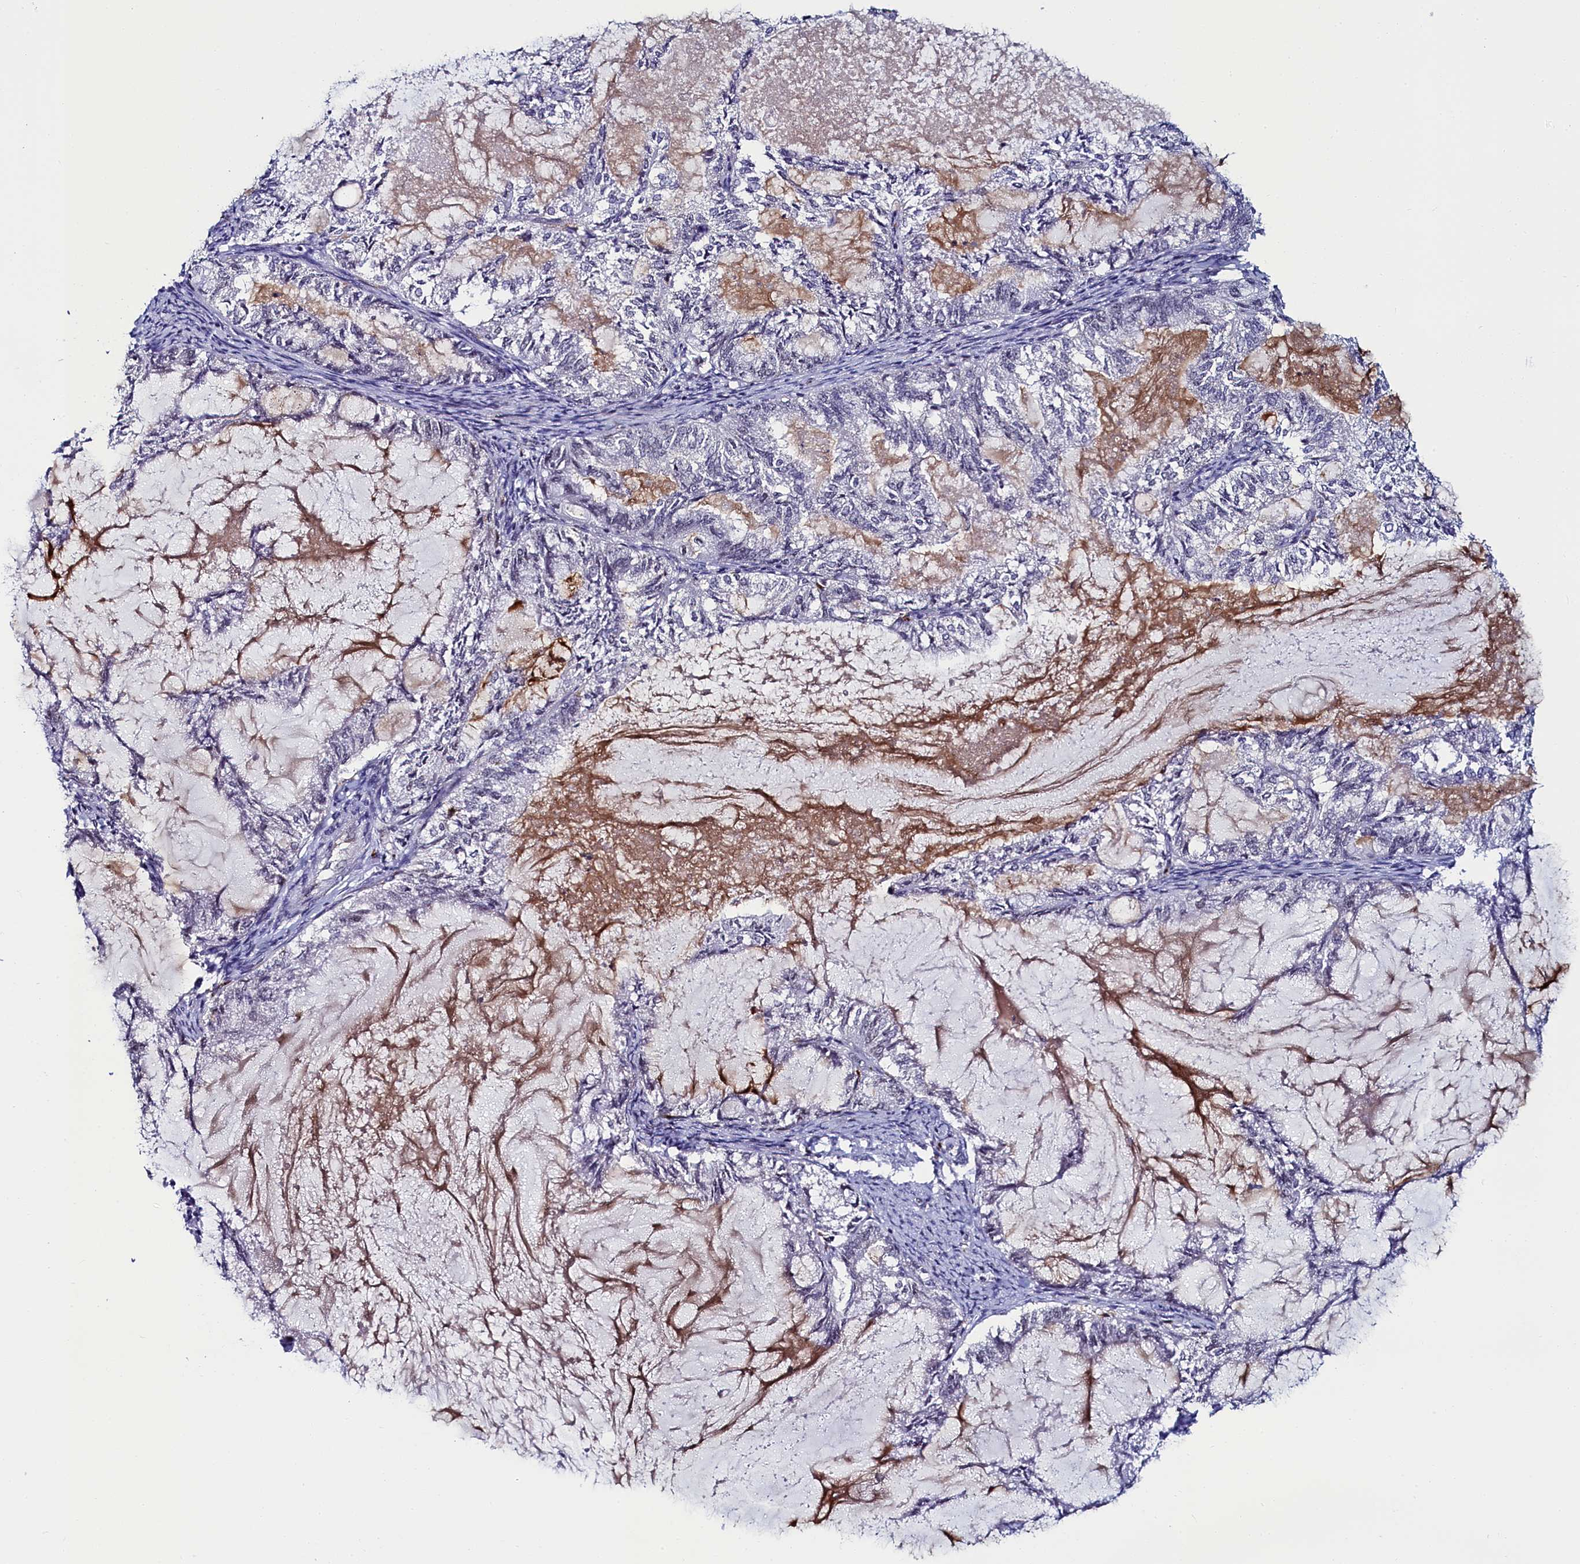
{"staining": {"intensity": "moderate", "quantity": "<25%", "location": "nuclear"}, "tissue": "endometrial cancer", "cell_type": "Tumor cells", "image_type": "cancer", "snomed": [{"axis": "morphology", "description": "Adenocarcinoma, NOS"}, {"axis": "topography", "description": "Endometrium"}], "caption": "An immunohistochemistry (IHC) histopathology image of neoplastic tissue is shown. Protein staining in brown shows moderate nuclear positivity in adenocarcinoma (endometrial) within tumor cells.", "gene": "INTS14", "patient": {"sex": "female", "age": 86}}